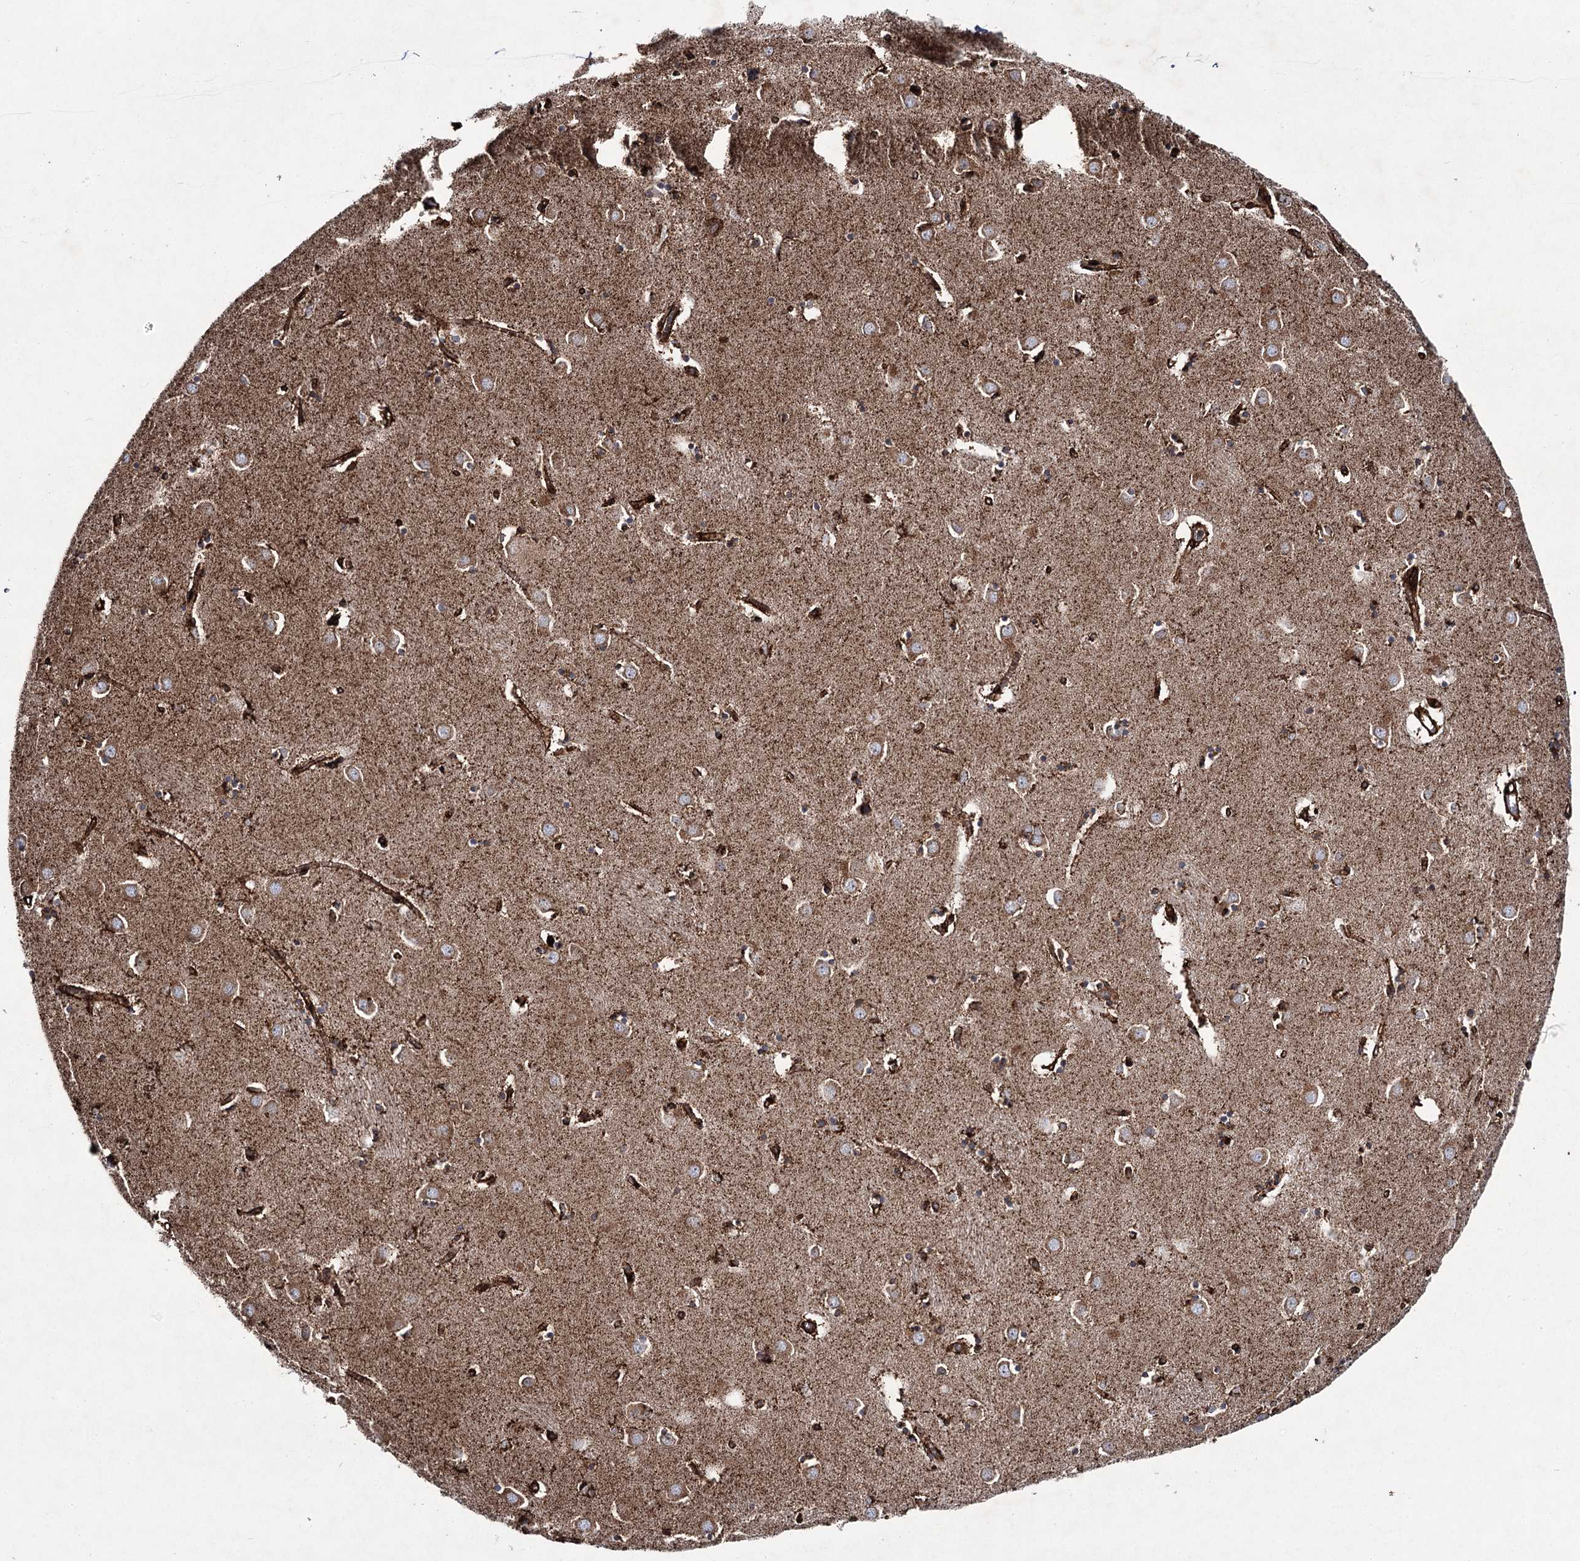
{"staining": {"intensity": "moderate", "quantity": "25%-75%", "location": "cytoplasmic/membranous"}, "tissue": "caudate", "cell_type": "Glial cells", "image_type": "normal", "snomed": [{"axis": "morphology", "description": "Normal tissue, NOS"}, {"axis": "topography", "description": "Lateral ventricle wall"}], "caption": "Immunohistochemistry (DAB) staining of normal caudate demonstrates moderate cytoplasmic/membranous protein positivity in approximately 25%-75% of glial cells. (DAB IHC, brown staining for protein, blue staining for nuclei).", "gene": "DCUN1D4", "patient": {"sex": "male", "age": 70}}